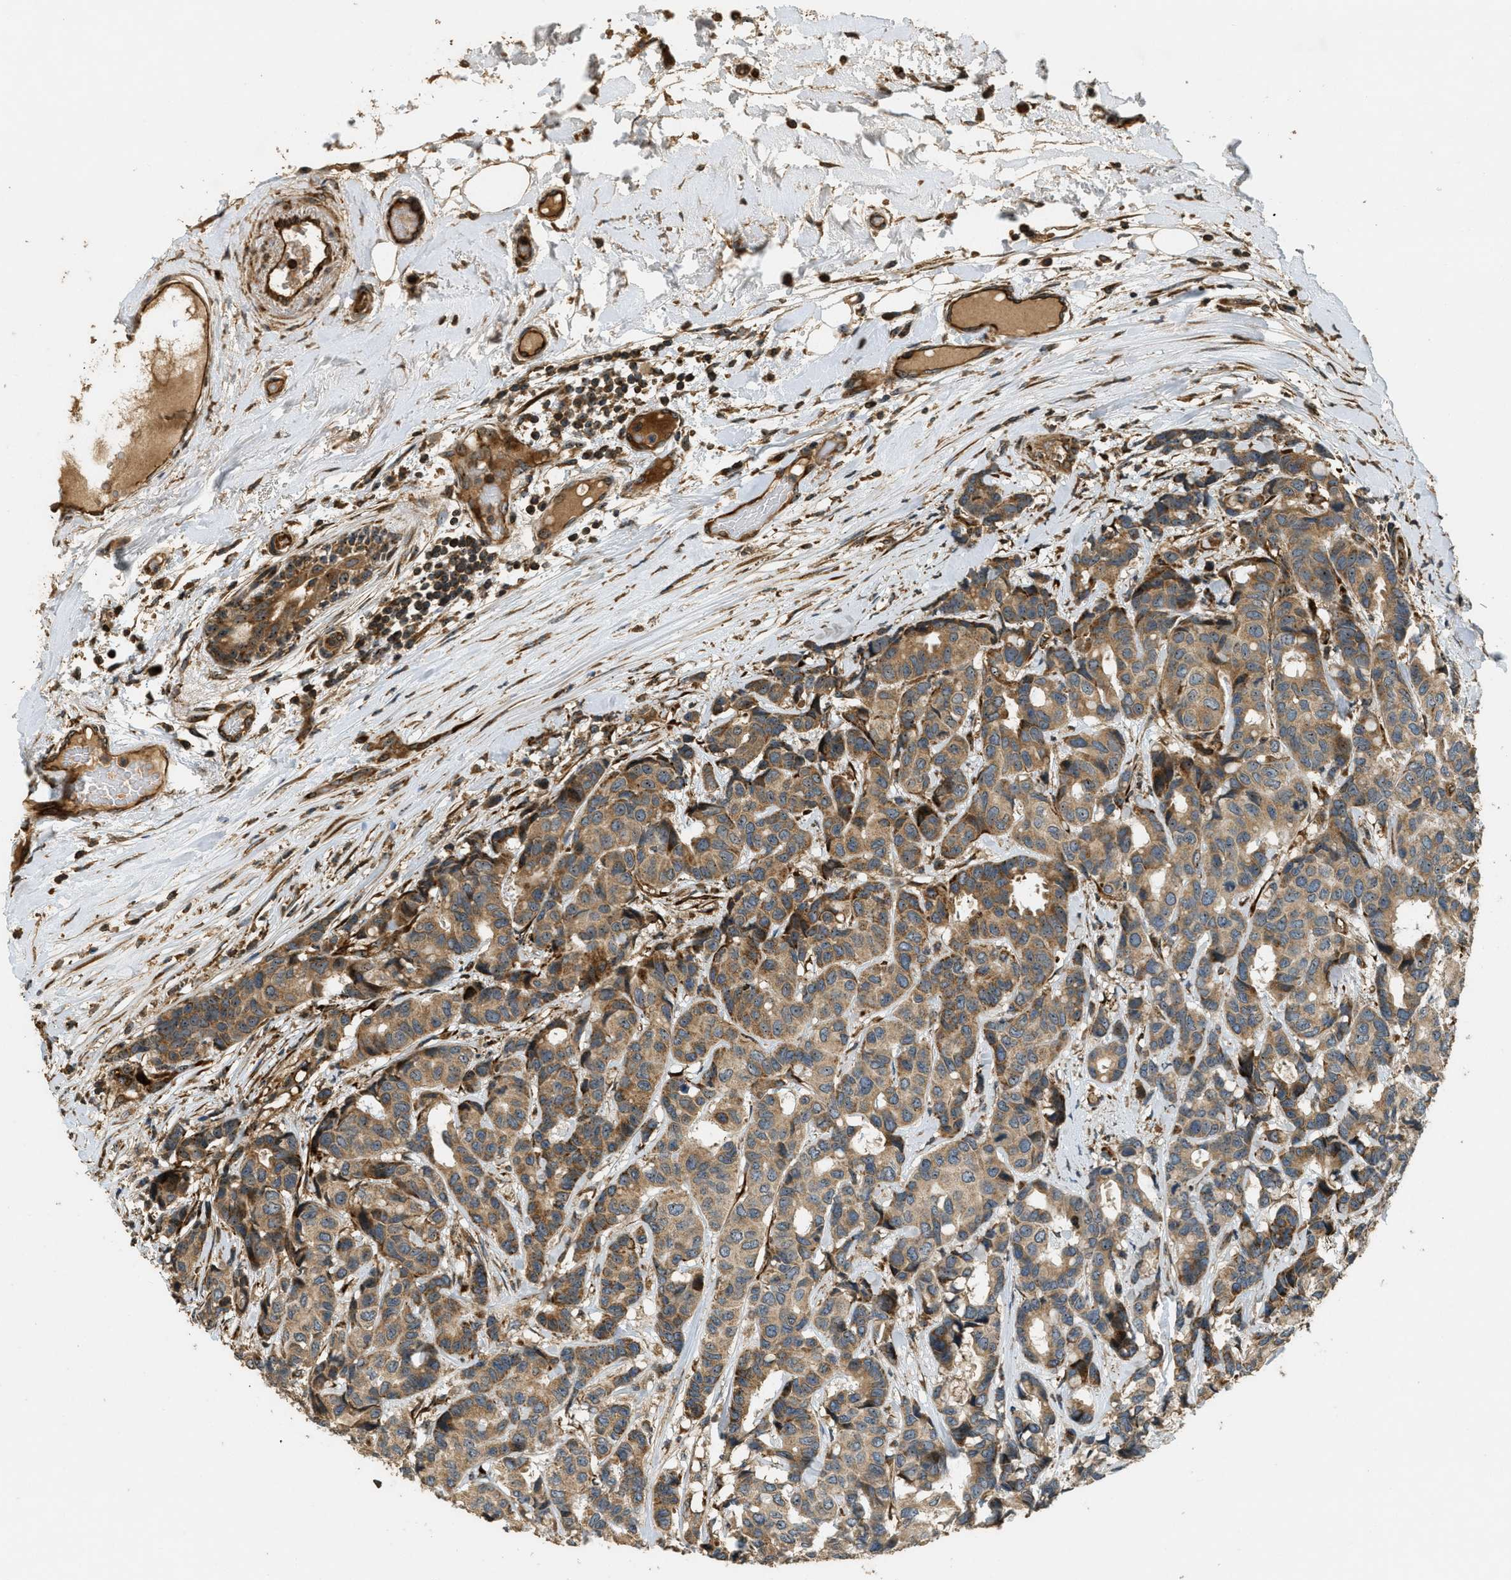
{"staining": {"intensity": "moderate", "quantity": ">75%", "location": "cytoplasmic/membranous"}, "tissue": "breast cancer", "cell_type": "Tumor cells", "image_type": "cancer", "snomed": [{"axis": "morphology", "description": "Duct carcinoma"}, {"axis": "topography", "description": "Breast"}], "caption": "Tumor cells exhibit medium levels of moderate cytoplasmic/membranous expression in about >75% of cells in breast invasive ductal carcinoma. Using DAB (brown) and hematoxylin (blue) stains, captured at high magnification using brightfield microscopy.", "gene": "LRP12", "patient": {"sex": "female", "age": 87}}